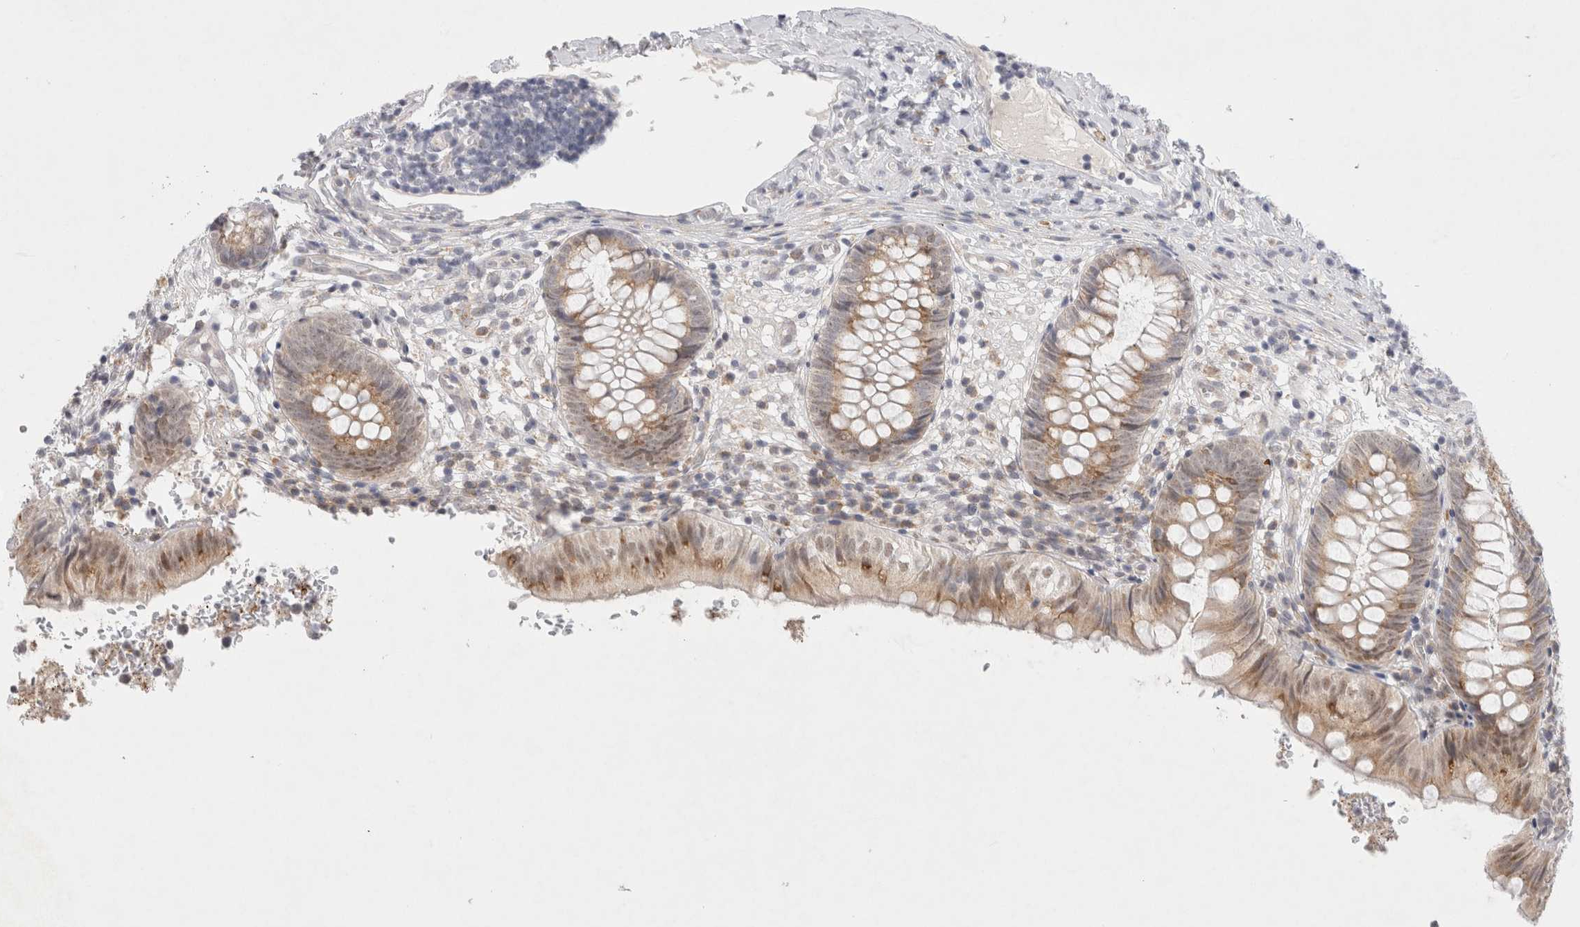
{"staining": {"intensity": "moderate", "quantity": ">75%", "location": "cytoplasmic/membranous,nuclear"}, "tissue": "appendix", "cell_type": "Glandular cells", "image_type": "normal", "snomed": [{"axis": "morphology", "description": "Normal tissue, NOS"}, {"axis": "topography", "description": "Appendix"}], "caption": "An immunohistochemistry (IHC) image of unremarkable tissue is shown. Protein staining in brown shows moderate cytoplasmic/membranous,nuclear positivity in appendix within glandular cells. The staining was performed using DAB (3,3'-diaminobenzidine) to visualize the protein expression in brown, while the nuclei were stained in blue with hematoxylin (Magnification: 20x).", "gene": "TRMT1L", "patient": {"sex": "male", "age": 8}}